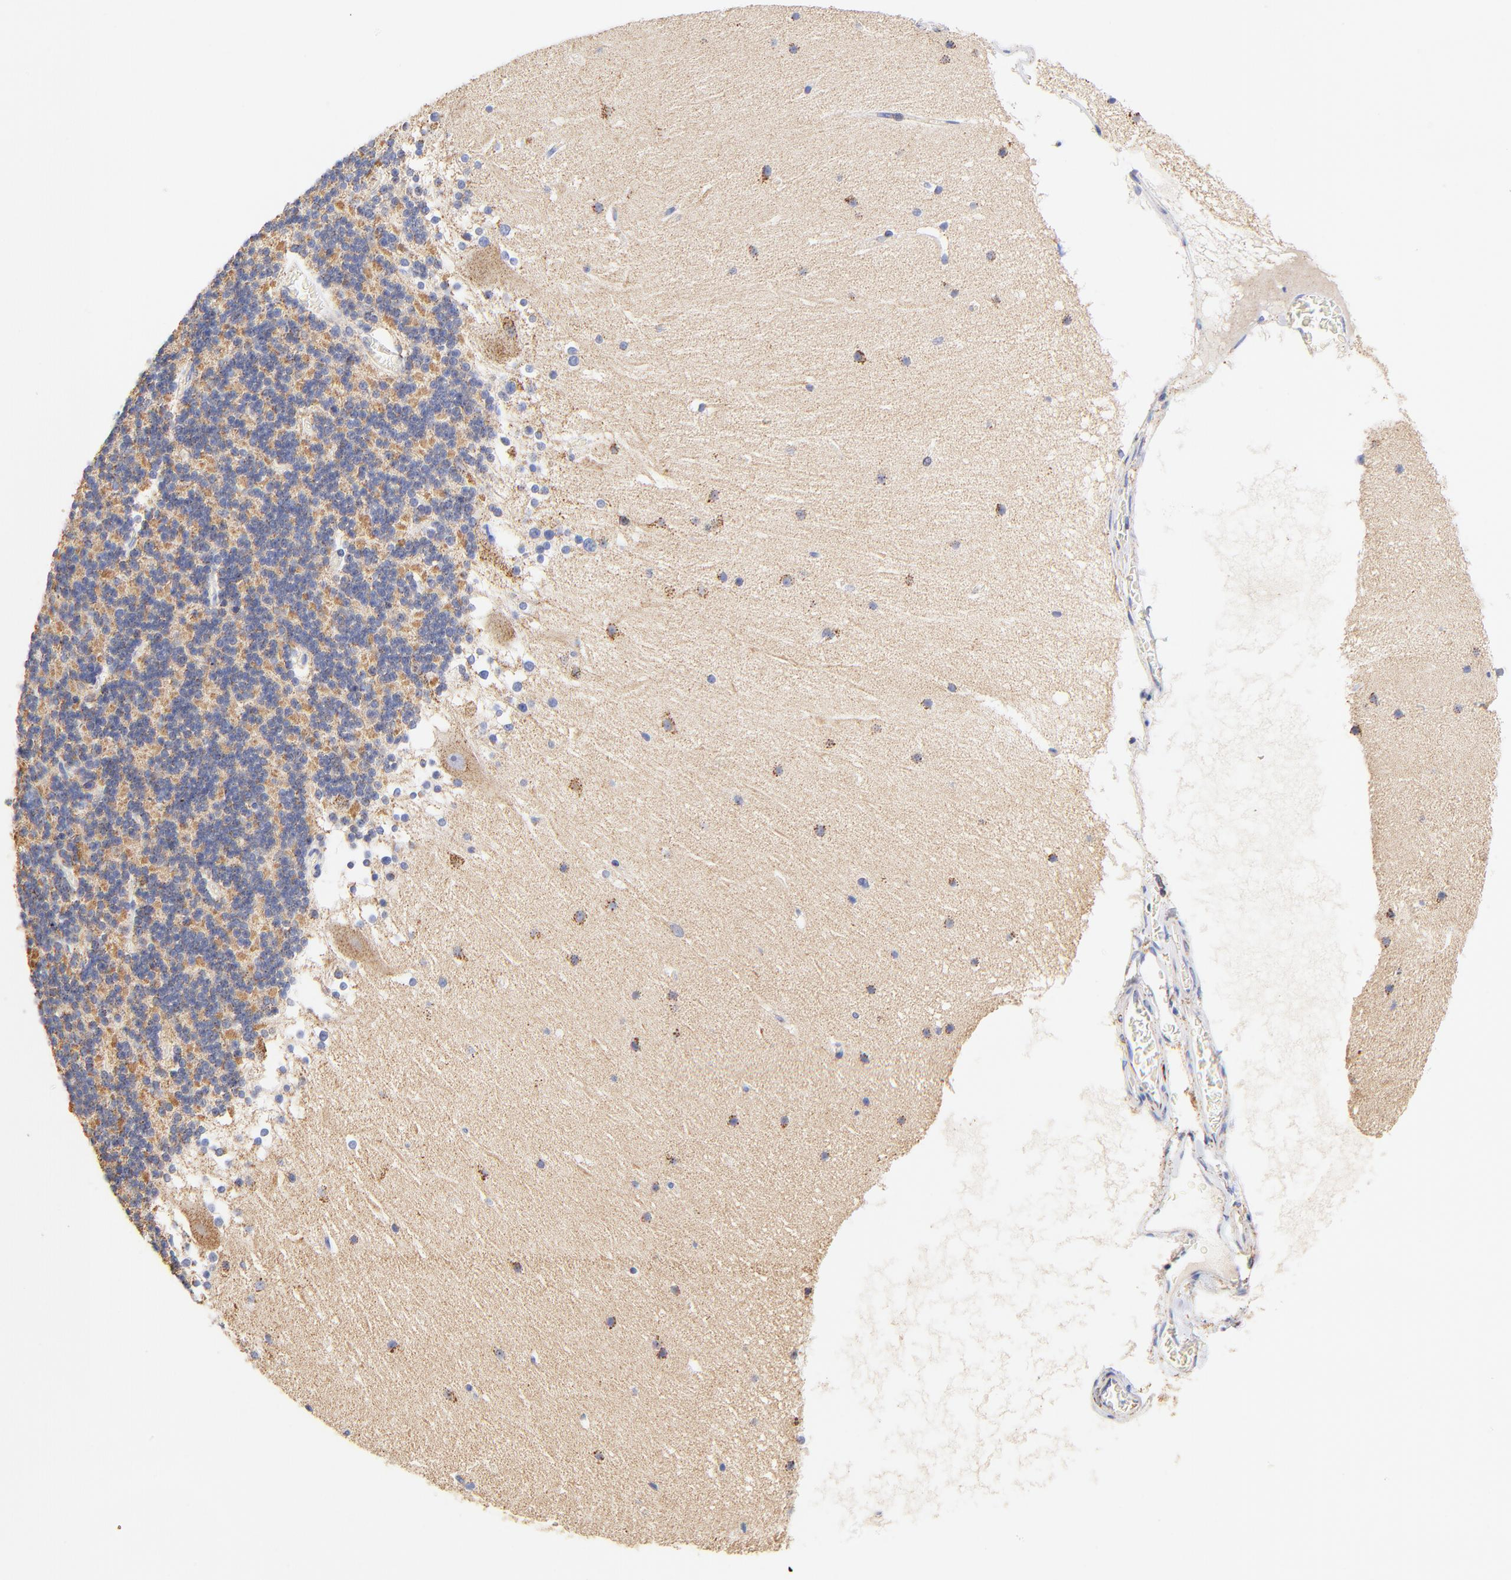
{"staining": {"intensity": "moderate", "quantity": "25%-75%", "location": "cytoplasmic/membranous"}, "tissue": "cerebellum", "cell_type": "Cells in granular layer", "image_type": "normal", "snomed": [{"axis": "morphology", "description": "Normal tissue, NOS"}, {"axis": "topography", "description": "Cerebellum"}], "caption": "Immunohistochemical staining of unremarkable cerebellum reveals 25%-75% levels of moderate cytoplasmic/membranous protein staining in approximately 25%-75% of cells in granular layer. The staining was performed using DAB (3,3'-diaminobenzidine), with brown indicating positive protein expression. Nuclei are stained blue with hematoxylin.", "gene": "ATP5F1D", "patient": {"sex": "female", "age": 19}}